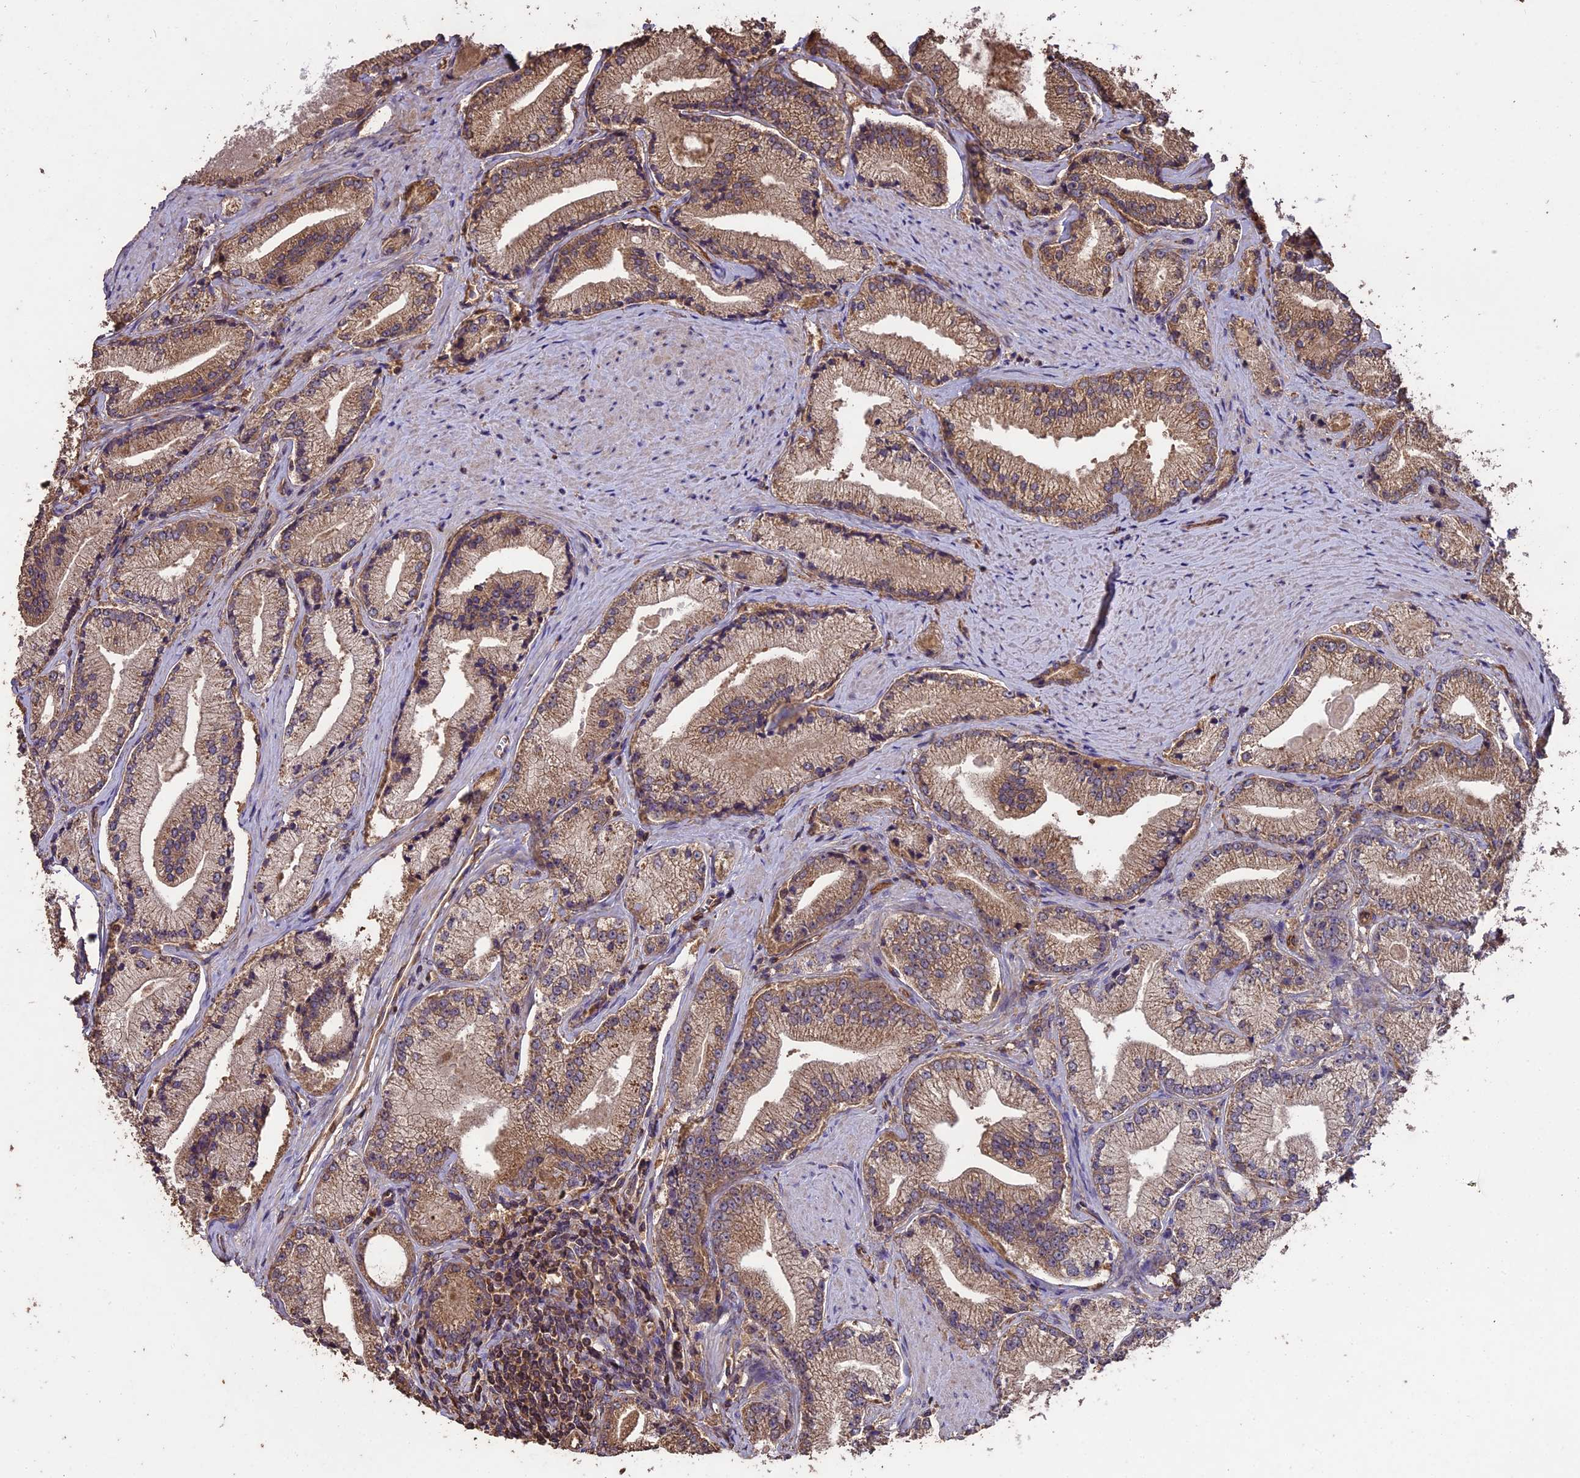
{"staining": {"intensity": "weak", "quantity": "25%-75%", "location": "cytoplasmic/membranous"}, "tissue": "prostate cancer", "cell_type": "Tumor cells", "image_type": "cancer", "snomed": [{"axis": "morphology", "description": "Adenocarcinoma, High grade"}, {"axis": "topography", "description": "Prostate"}], "caption": "This image reveals adenocarcinoma (high-grade) (prostate) stained with IHC to label a protein in brown. The cytoplasmic/membranous of tumor cells show weak positivity for the protein. Nuclei are counter-stained blue.", "gene": "TTLL10", "patient": {"sex": "male", "age": 67}}